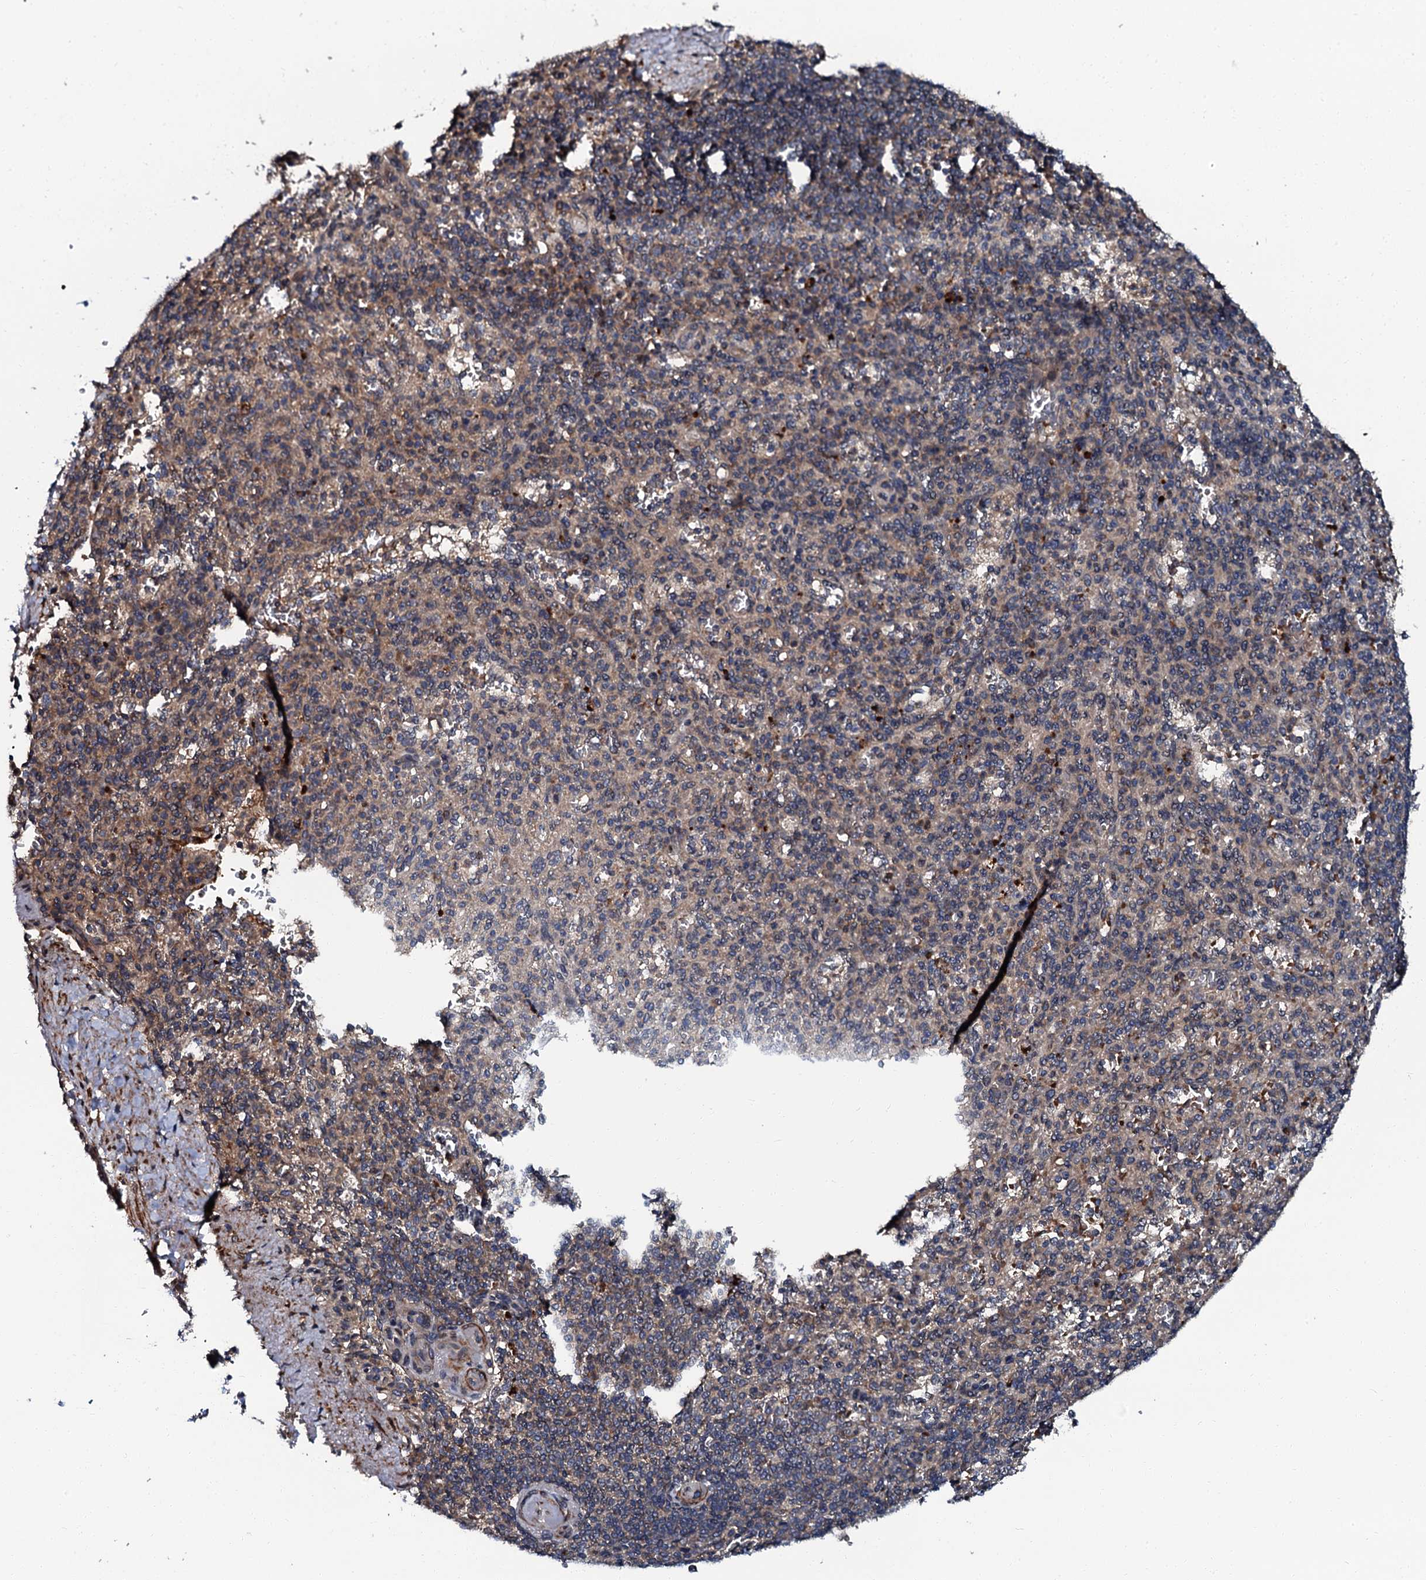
{"staining": {"intensity": "moderate", "quantity": "<25%", "location": "cytoplasmic/membranous"}, "tissue": "spleen", "cell_type": "Cells in red pulp", "image_type": "normal", "snomed": [{"axis": "morphology", "description": "Normal tissue, NOS"}, {"axis": "topography", "description": "Spleen"}], "caption": "Protein staining displays moderate cytoplasmic/membranous staining in about <25% of cells in red pulp in unremarkable spleen. The protein is stained brown, and the nuclei are stained in blue (DAB IHC with brightfield microscopy, high magnification).", "gene": "N4BP1", "patient": {"sex": "female", "age": 74}}